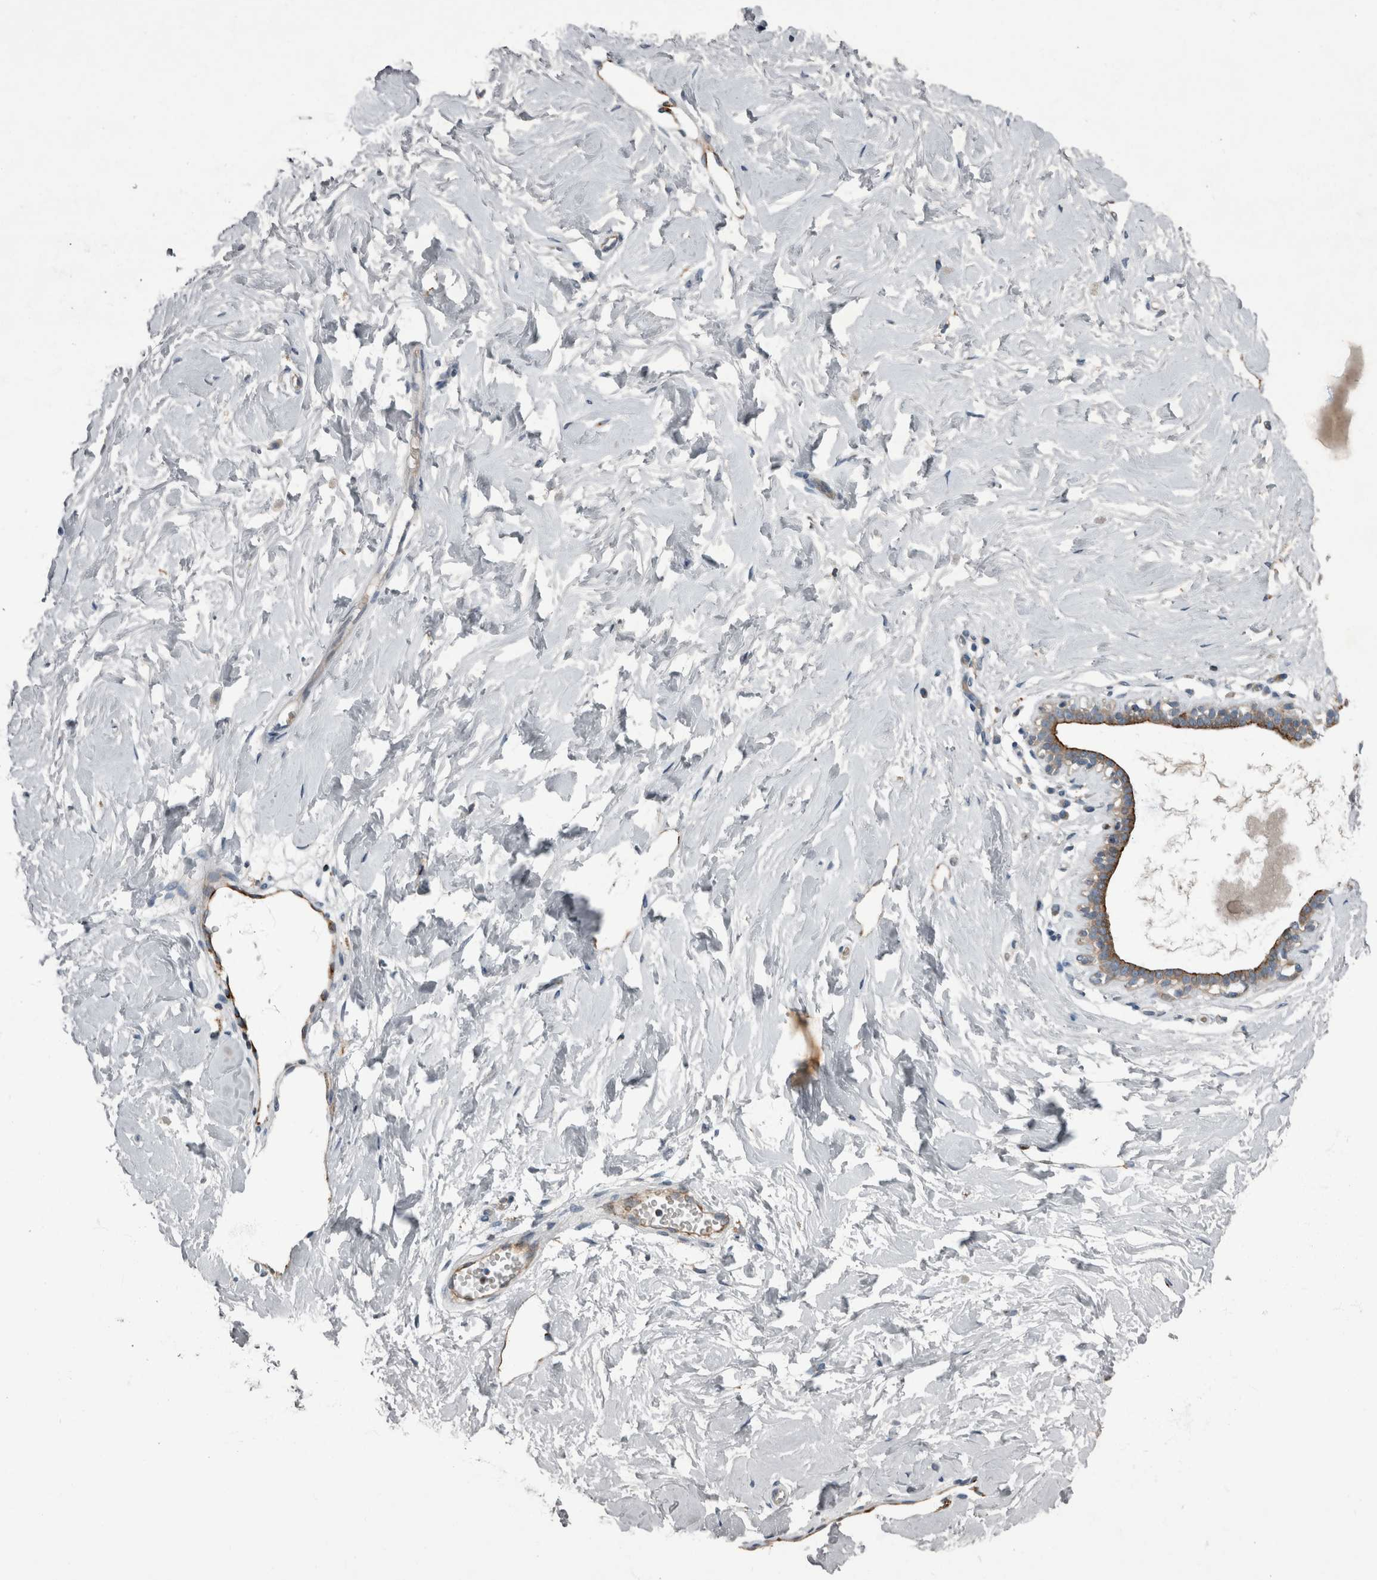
{"staining": {"intensity": "negative", "quantity": "none", "location": "none"}, "tissue": "breast", "cell_type": "Adipocytes", "image_type": "normal", "snomed": [{"axis": "morphology", "description": "Normal tissue, NOS"}, {"axis": "morphology", "description": "Adenoma, NOS"}, {"axis": "topography", "description": "Breast"}], "caption": "Immunohistochemistry micrograph of benign breast: breast stained with DAB demonstrates no significant protein expression in adipocytes. (Immunohistochemistry (ihc), brightfield microscopy, high magnification).", "gene": "CDC42BPG", "patient": {"sex": "female", "age": 23}}